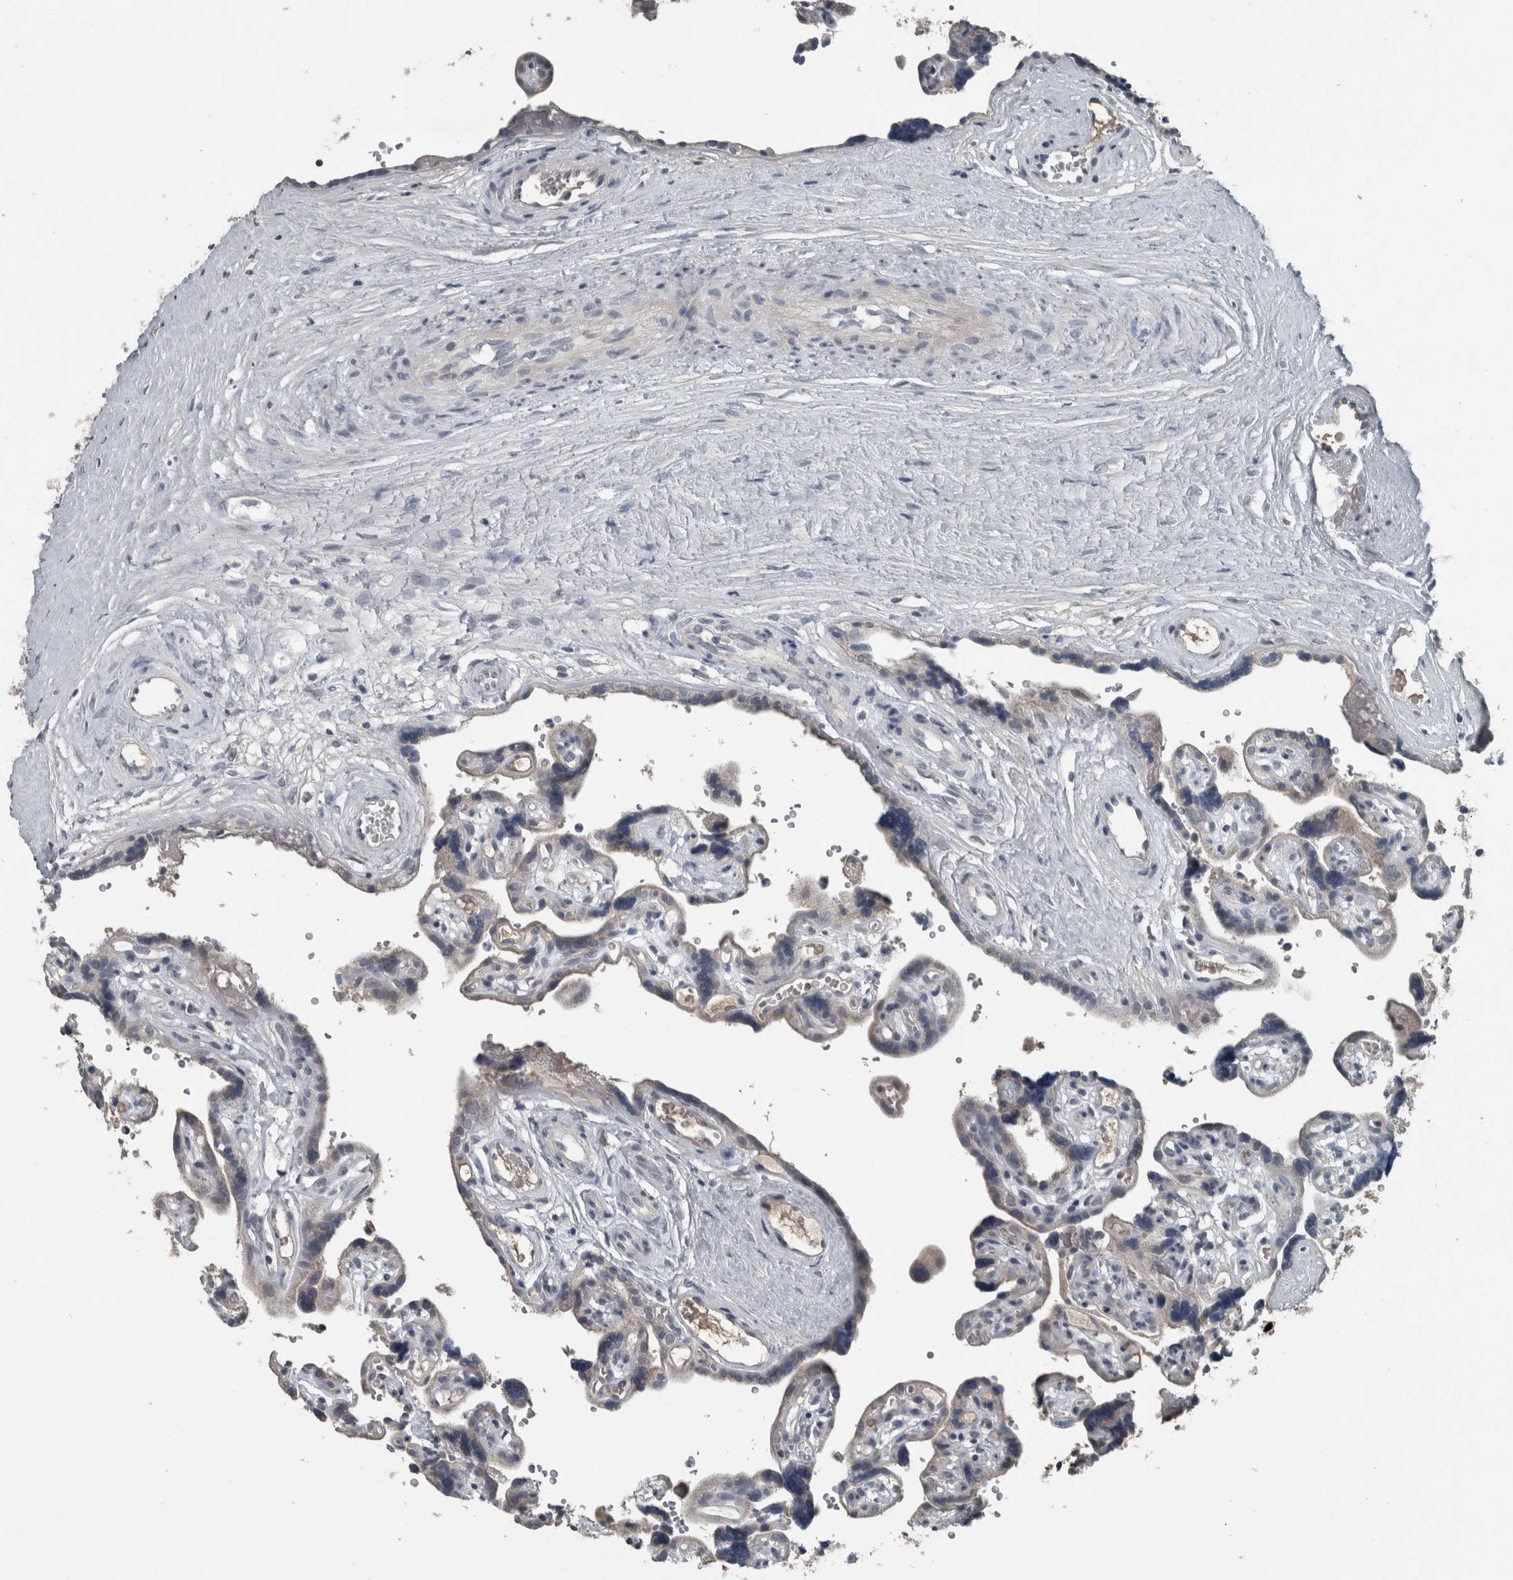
{"staining": {"intensity": "weak", "quantity": "<25%", "location": "cytoplasmic/membranous"}, "tissue": "placenta", "cell_type": "Decidual cells", "image_type": "normal", "snomed": [{"axis": "morphology", "description": "Normal tissue, NOS"}, {"axis": "topography", "description": "Placenta"}], "caption": "Protein analysis of benign placenta displays no significant staining in decidual cells.", "gene": "KRT20", "patient": {"sex": "female", "age": 30}}